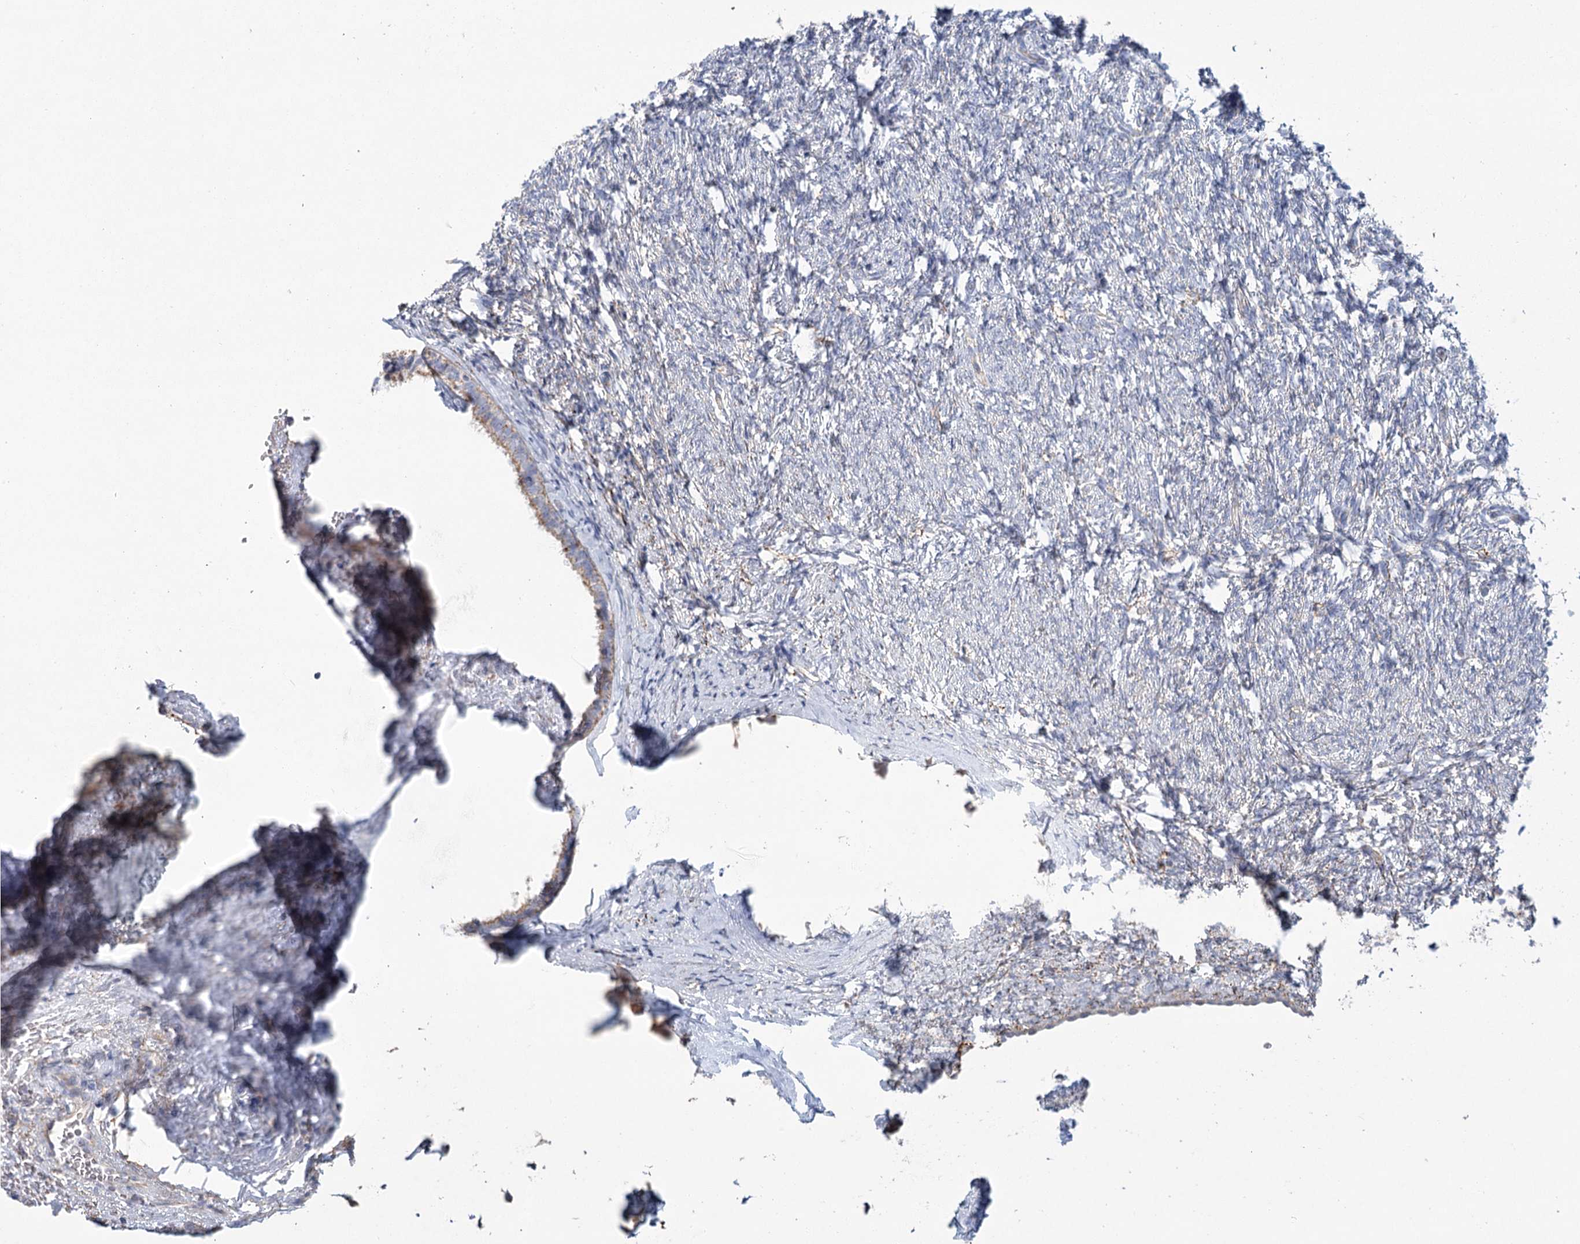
{"staining": {"intensity": "negative", "quantity": "none", "location": "none"}, "tissue": "ovary", "cell_type": "Ovarian stroma cells", "image_type": "normal", "snomed": [{"axis": "morphology", "description": "Normal tissue, NOS"}, {"axis": "topography", "description": "Ovary"}], "caption": "An immunohistochemistry (IHC) micrograph of normal ovary is shown. There is no staining in ovarian stroma cells of ovary. (DAB (3,3'-diaminobenzidine) immunohistochemistry (IHC), high magnification).", "gene": "SNX7", "patient": {"sex": "female", "age": 60}}